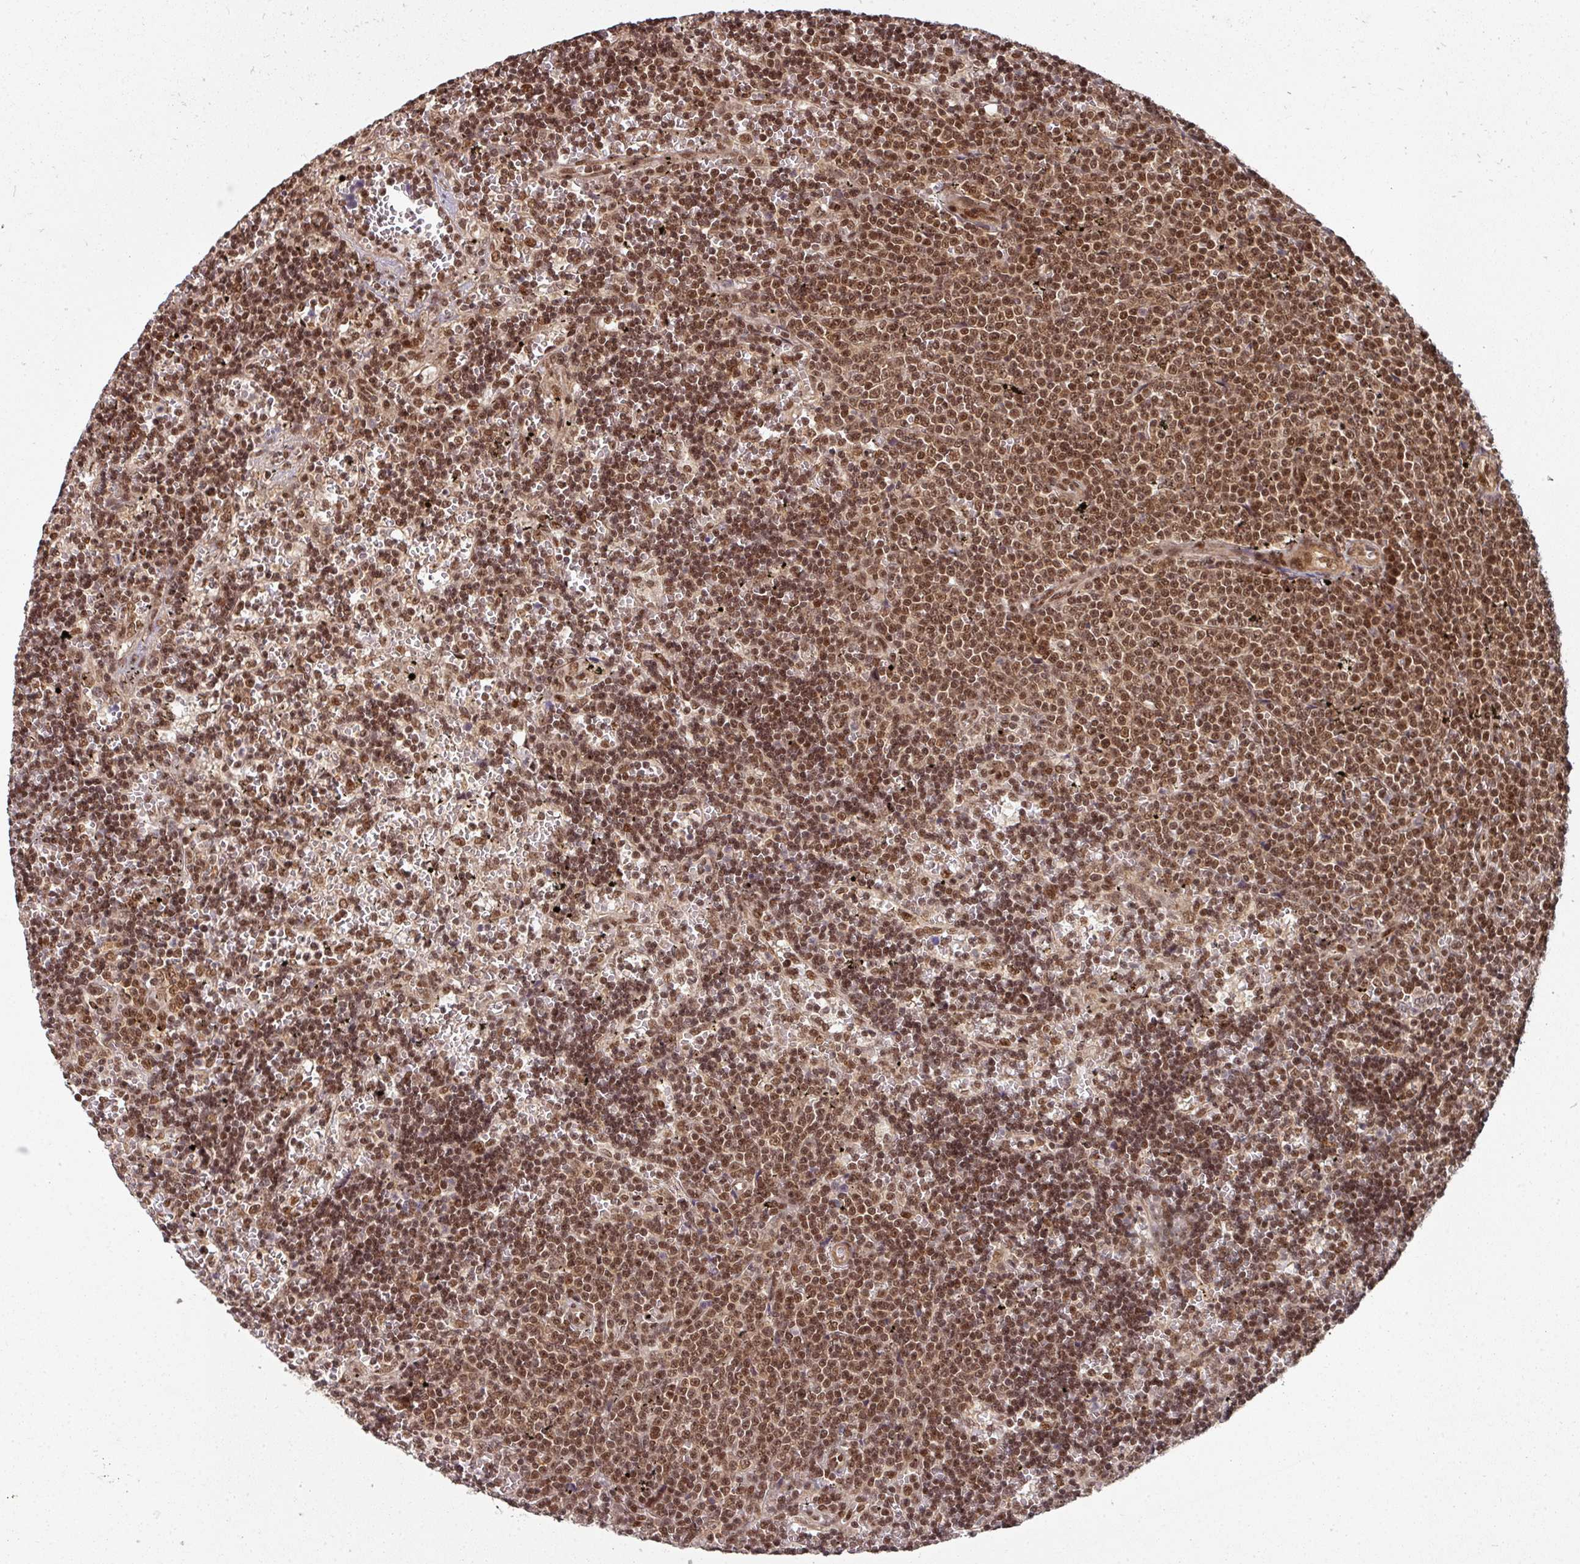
{"staining": {"intensity": "moderate", "quantity": ">75%", "location": "nuclear"}, "tissue": "lymphoma", "cell_type": "Tumor cells", "image_type": "cancer", "snomed": [{"axis": "morphology", "description": "Malignant lymphoma, non-Hodgkin's type, Low grade"}, {"axis": "topography", "description": "Spleen"}], "caption": "An image of human malignant lymphoma, non-Hodgkin's type (low-grade) stained for a protein displays moderate nuclear brown staining in tumor cells.", "gene": "SIK3", "patient": {"sex": "male", "age": 60}}